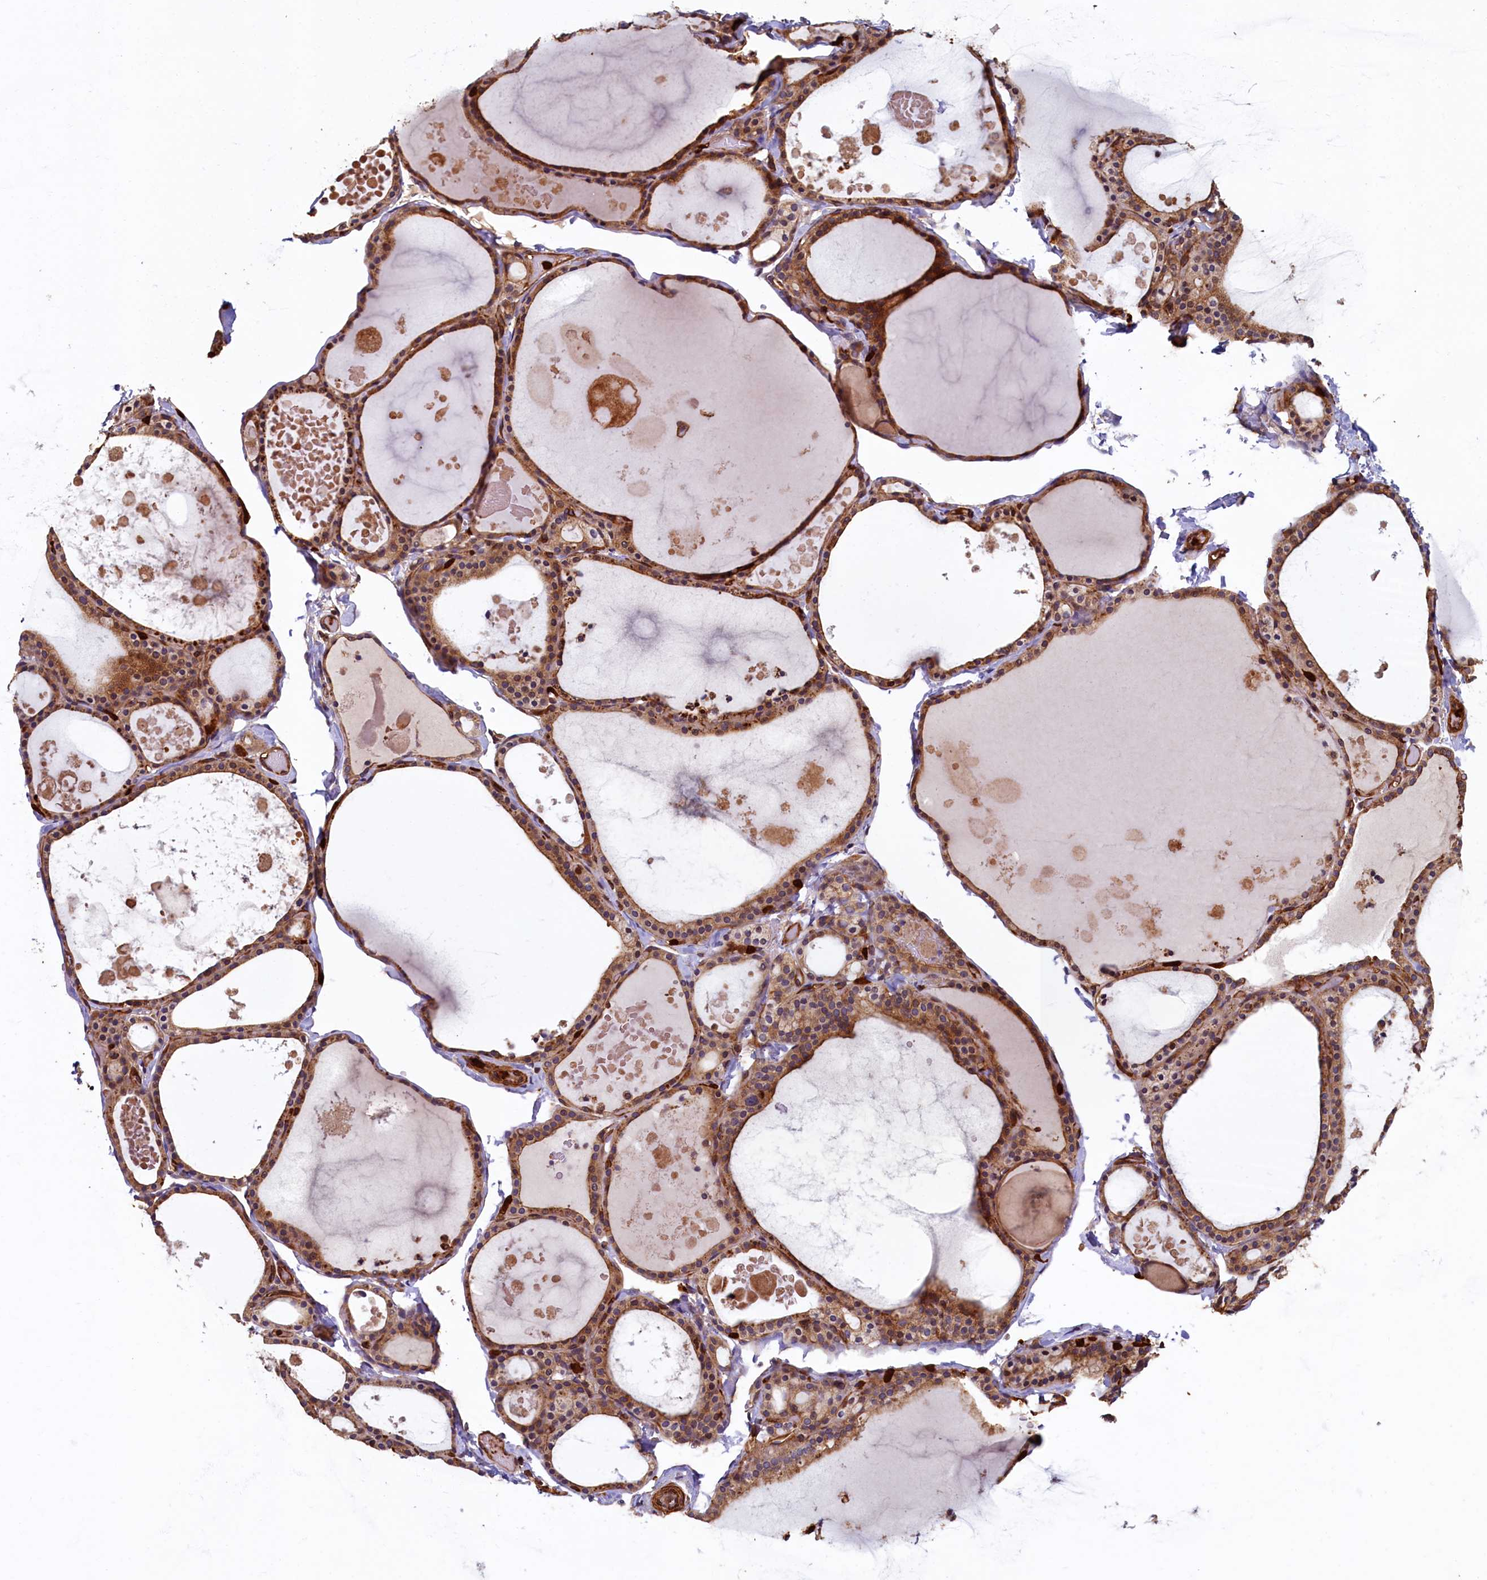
{"staining": {"intensity": "moderate", "quantity": ">75%", "location": "cytoplasmic/membranous"}, "tissue": "thyroid gland", "cell_type": "Glandular cells", "image_type": "normal", "snomed": [{"axis": "morphology", "description": "Normal tissue, NOS"}, {"axis": "topography", "description": "Thyroid gland"}], "caption": "Thyroid gland was stained to show a protein in brown. There is medium levels of moderate cytoplasmic/membranous staining in about >75% of glandular cells. The protein of interest is shown in brown color, while the nuclei are stained blue.", "gene": "CCDC102B", "patient": {"sex": "male", "age": 56}}